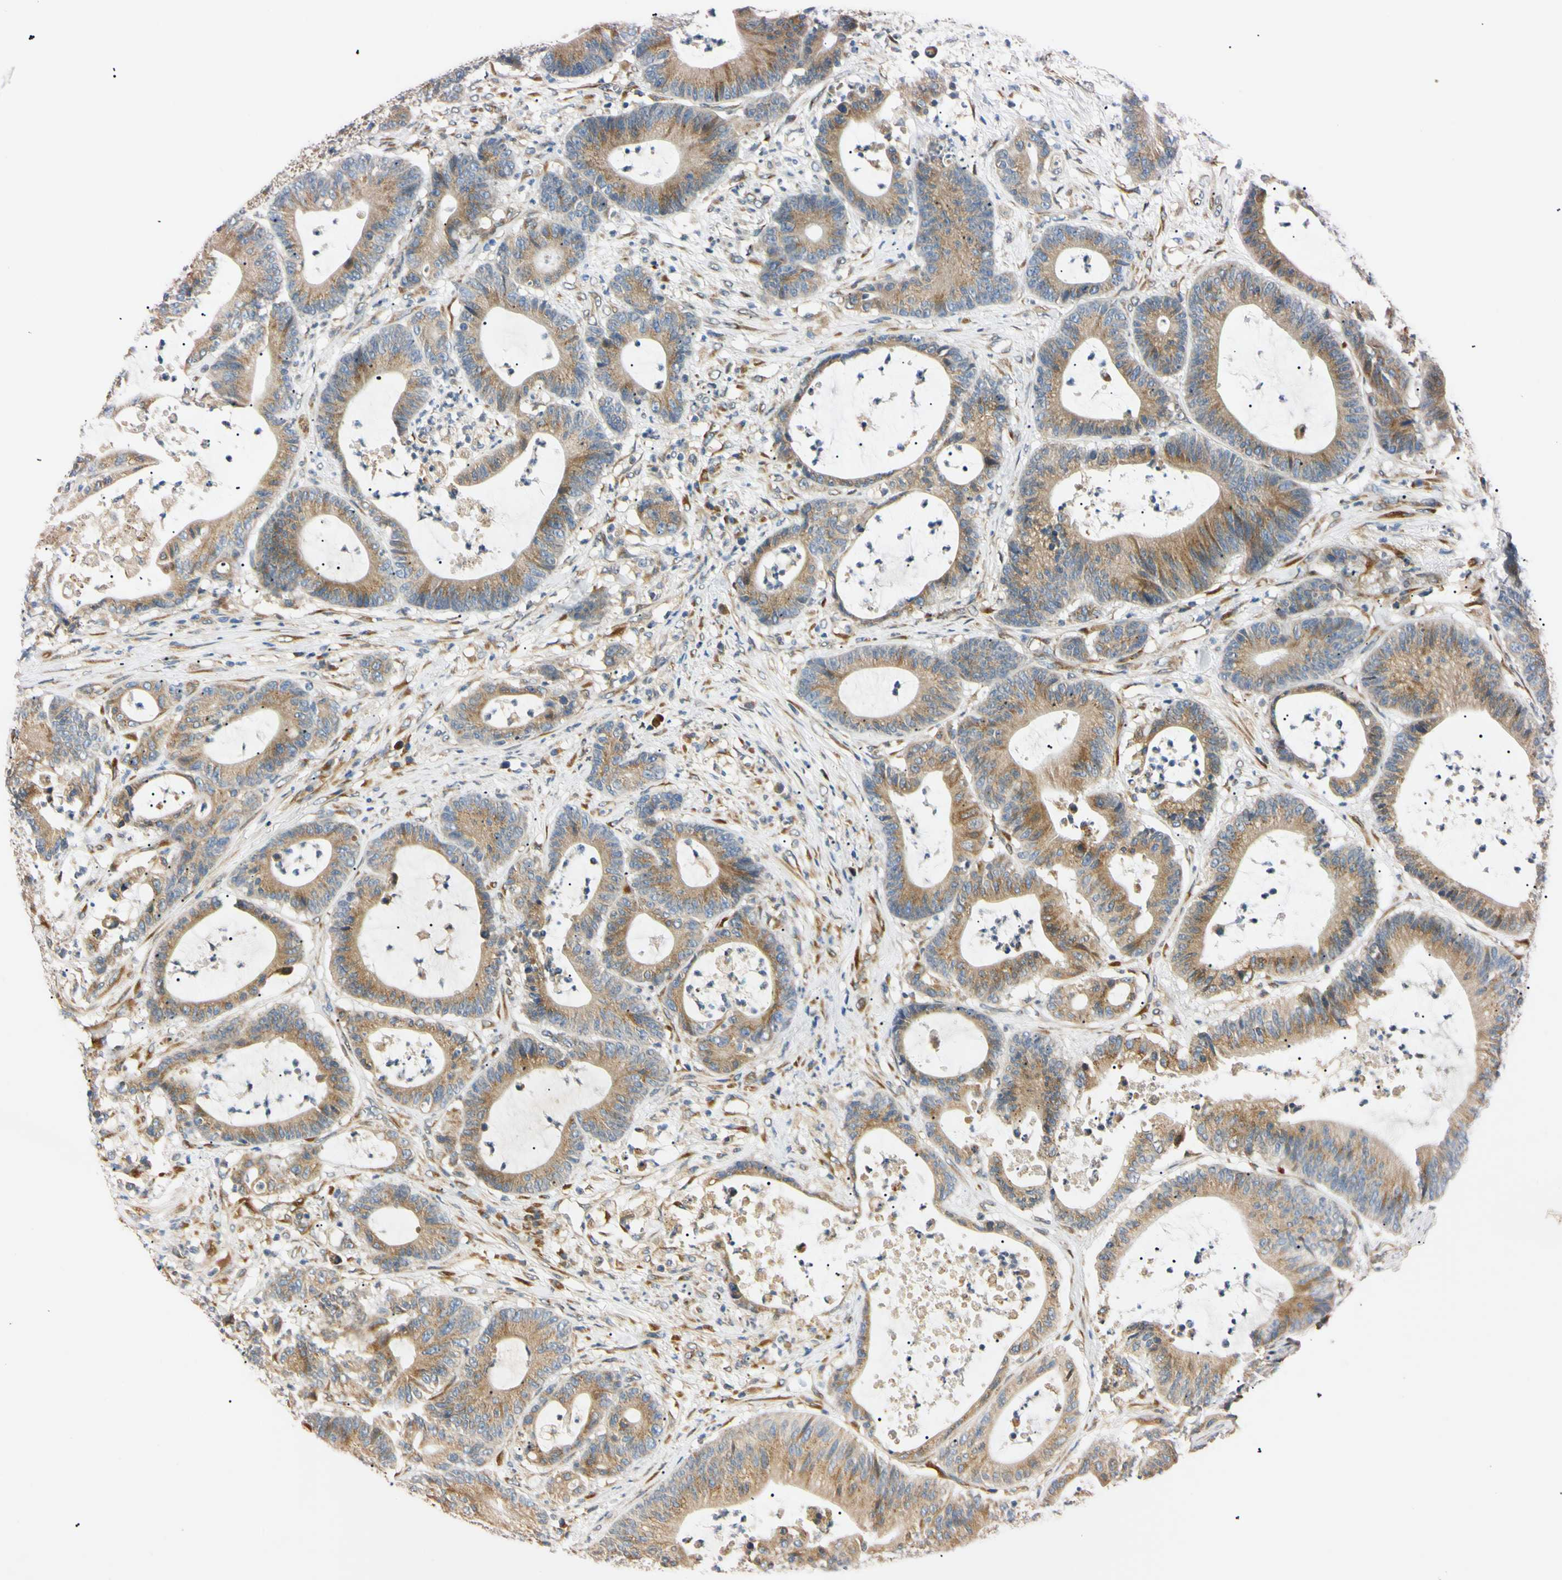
{"staining": {"intensity": "moderate", "quantity": ">75%", "location": "cytoplasmic/membranous"}, "tissue": "colorectal cancer", "cell_type": "Tumor cells", "image_type": "cancer", "snomed": [{"axis": "morphology", "description": "Adenocarcinoma, NOS"}, {"axis": "topography", "description": "Colon"}], "caption": "IHC of human colorectal adenocarcinoma exhibits medium levels of moderate cytoplasmic/membranous positivity in about >75% of tumor cells. Immunohistochemistry (ihc) stains the protein of interest in brown and the nuclei are stained blue.", "gene": "IER3IP1", "patient": {"sex": "female", "age": 84}}